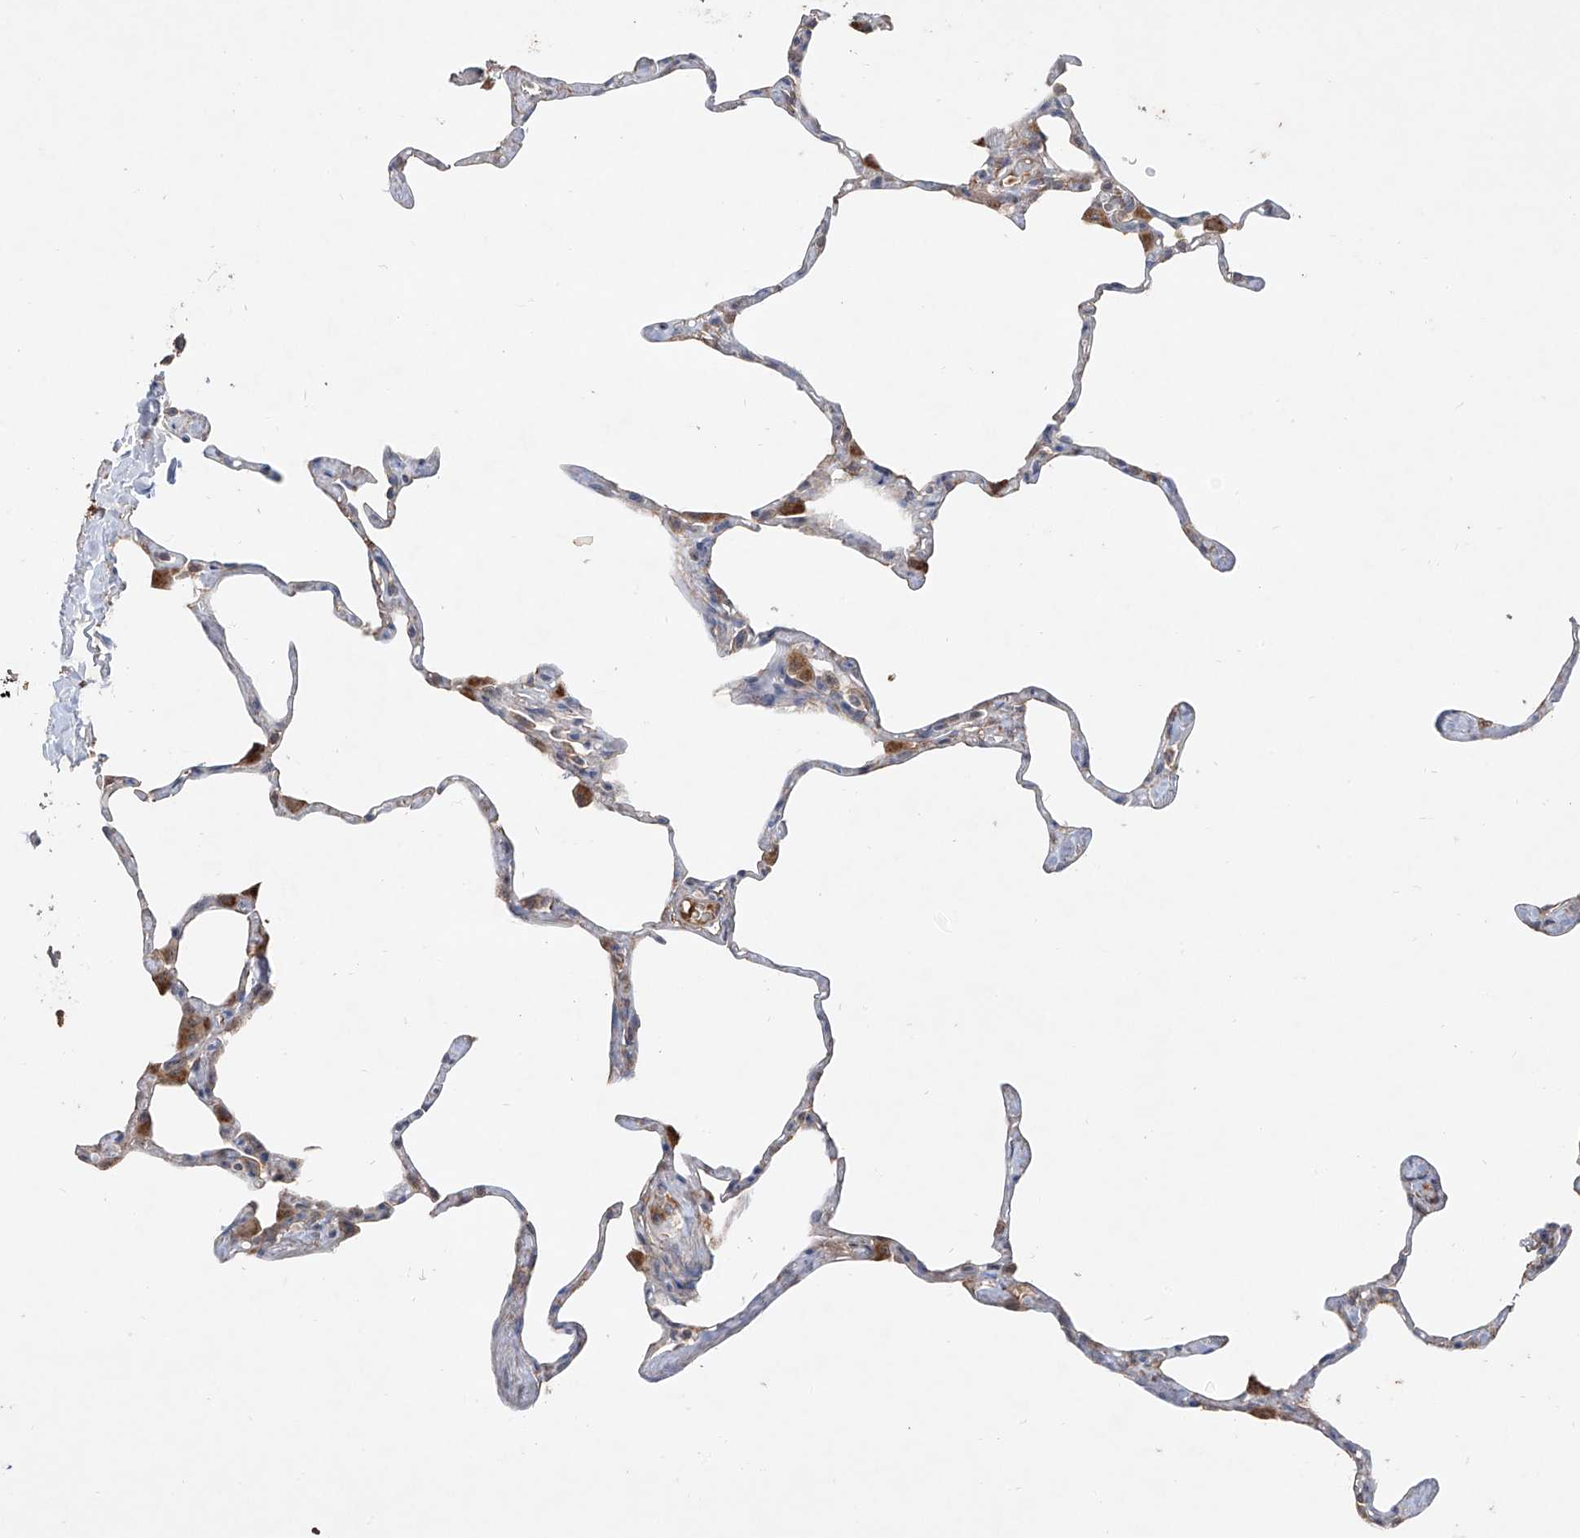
{"staining": {"intensity": "moderate", "quantity": "<25%", "location": "cytoplasmic/membranous"}, "tissue": "lung", "cell_type": "Alveolar cells", "image_type": "normal", "snomed": [{"axis": "morphology", "description": "Normal tissue, NOS"}, {"axis": "topography", "description": "Lung"}], "caption": "High-power microscopy captured an immunohistochemistry (IHC) micrograph of unremarkable lung, revealing moderate cytoplasmic/membranous expression in approximately <25% of alveolar cells. (brown staining indicates protein expression, while blue staining denotes nuclei).", "gene": "EDN1", "patient": {"sex": "male", "age": 65}}